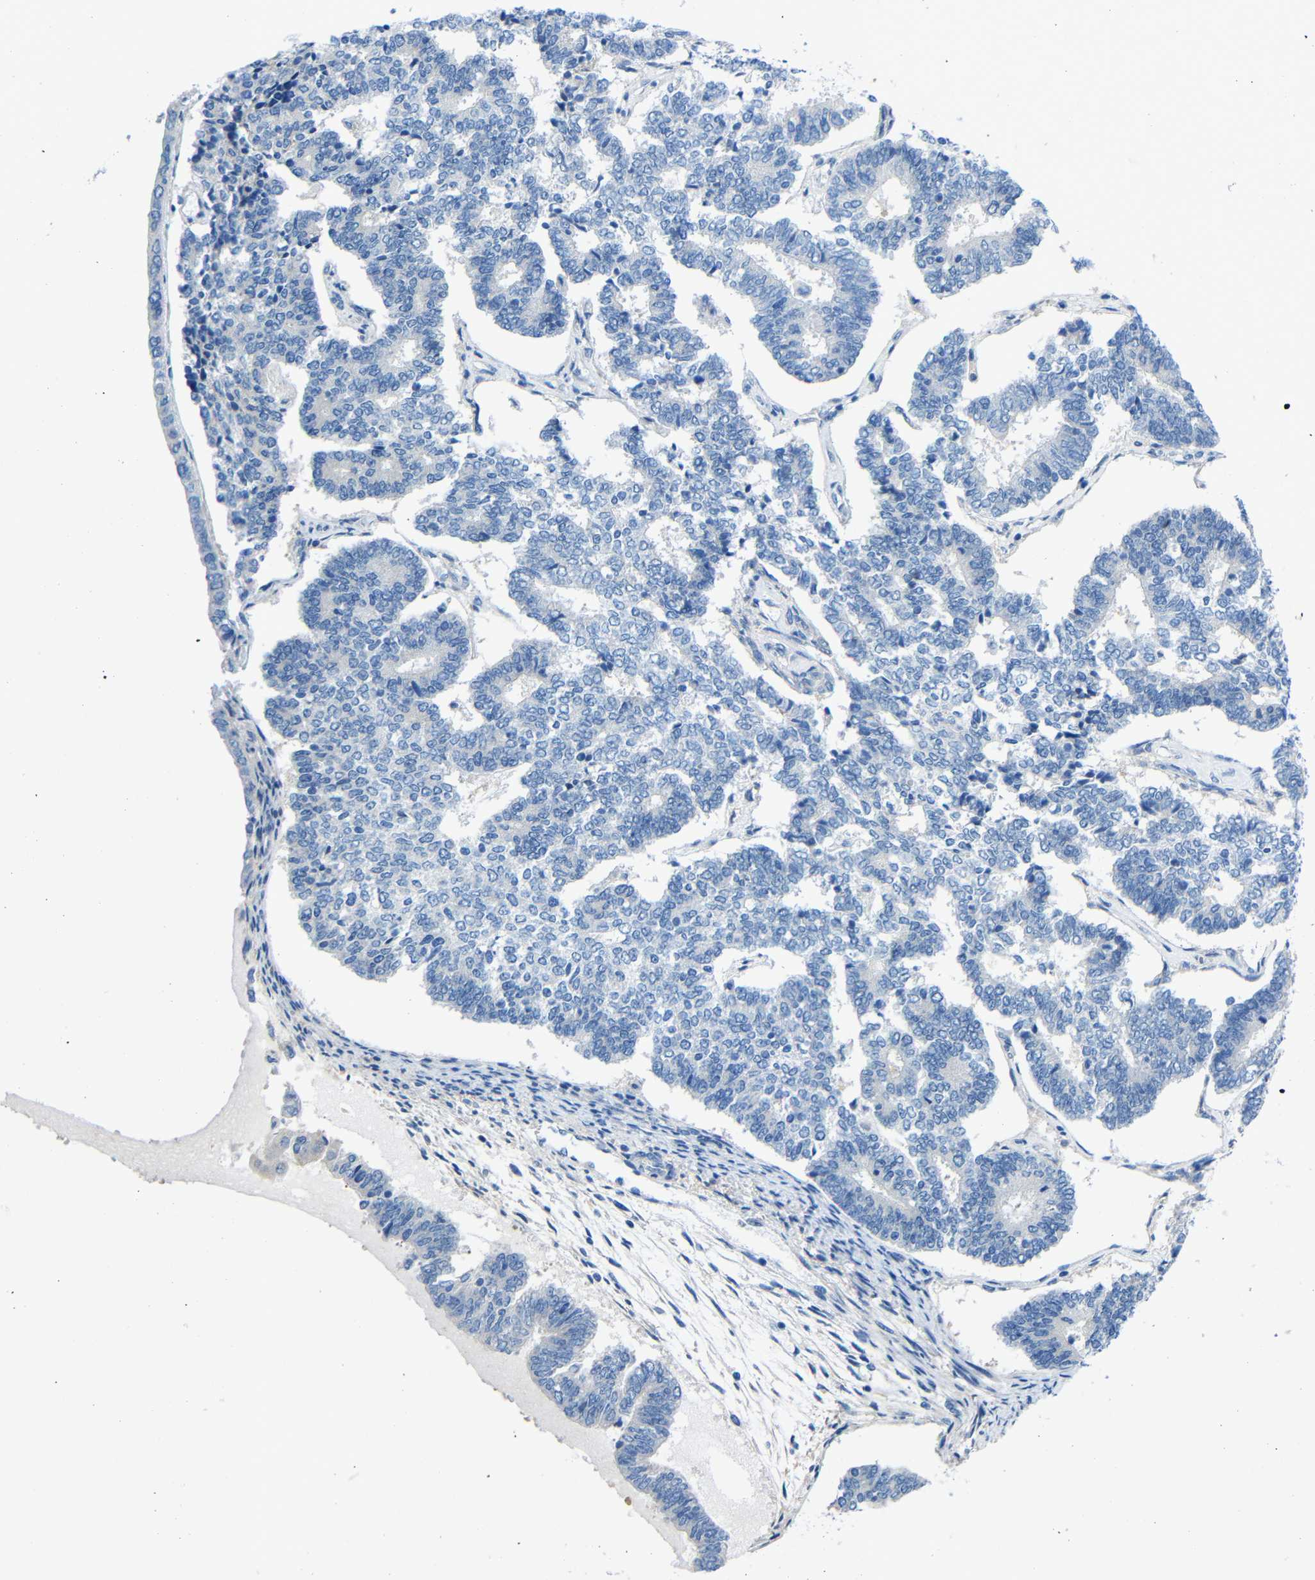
{"staining": {"intensity": "negative", "quantity": "none", "location": "none"}, "tissue": "endometrial cancer", "cell_type": "Tumor cells", "image_type": "cancer", "snomed": [{"axis": "morphology", "description": "Adenocarcinoma, NOS"}, {"axis": "topography", "description": "Endometrium"}], "caption": "A high-resolution image shows IHC staining of endometrial adenocarcinoma, which reveals no significant positivity in tumor cells. The staining is performed using DAB (3,3'-diaminobenzidine) brown chromogen with nuclei counter-stained in using hematoxylin.", "gene": "NEGR1", "patient": {"sex": "female", "age": 70}}